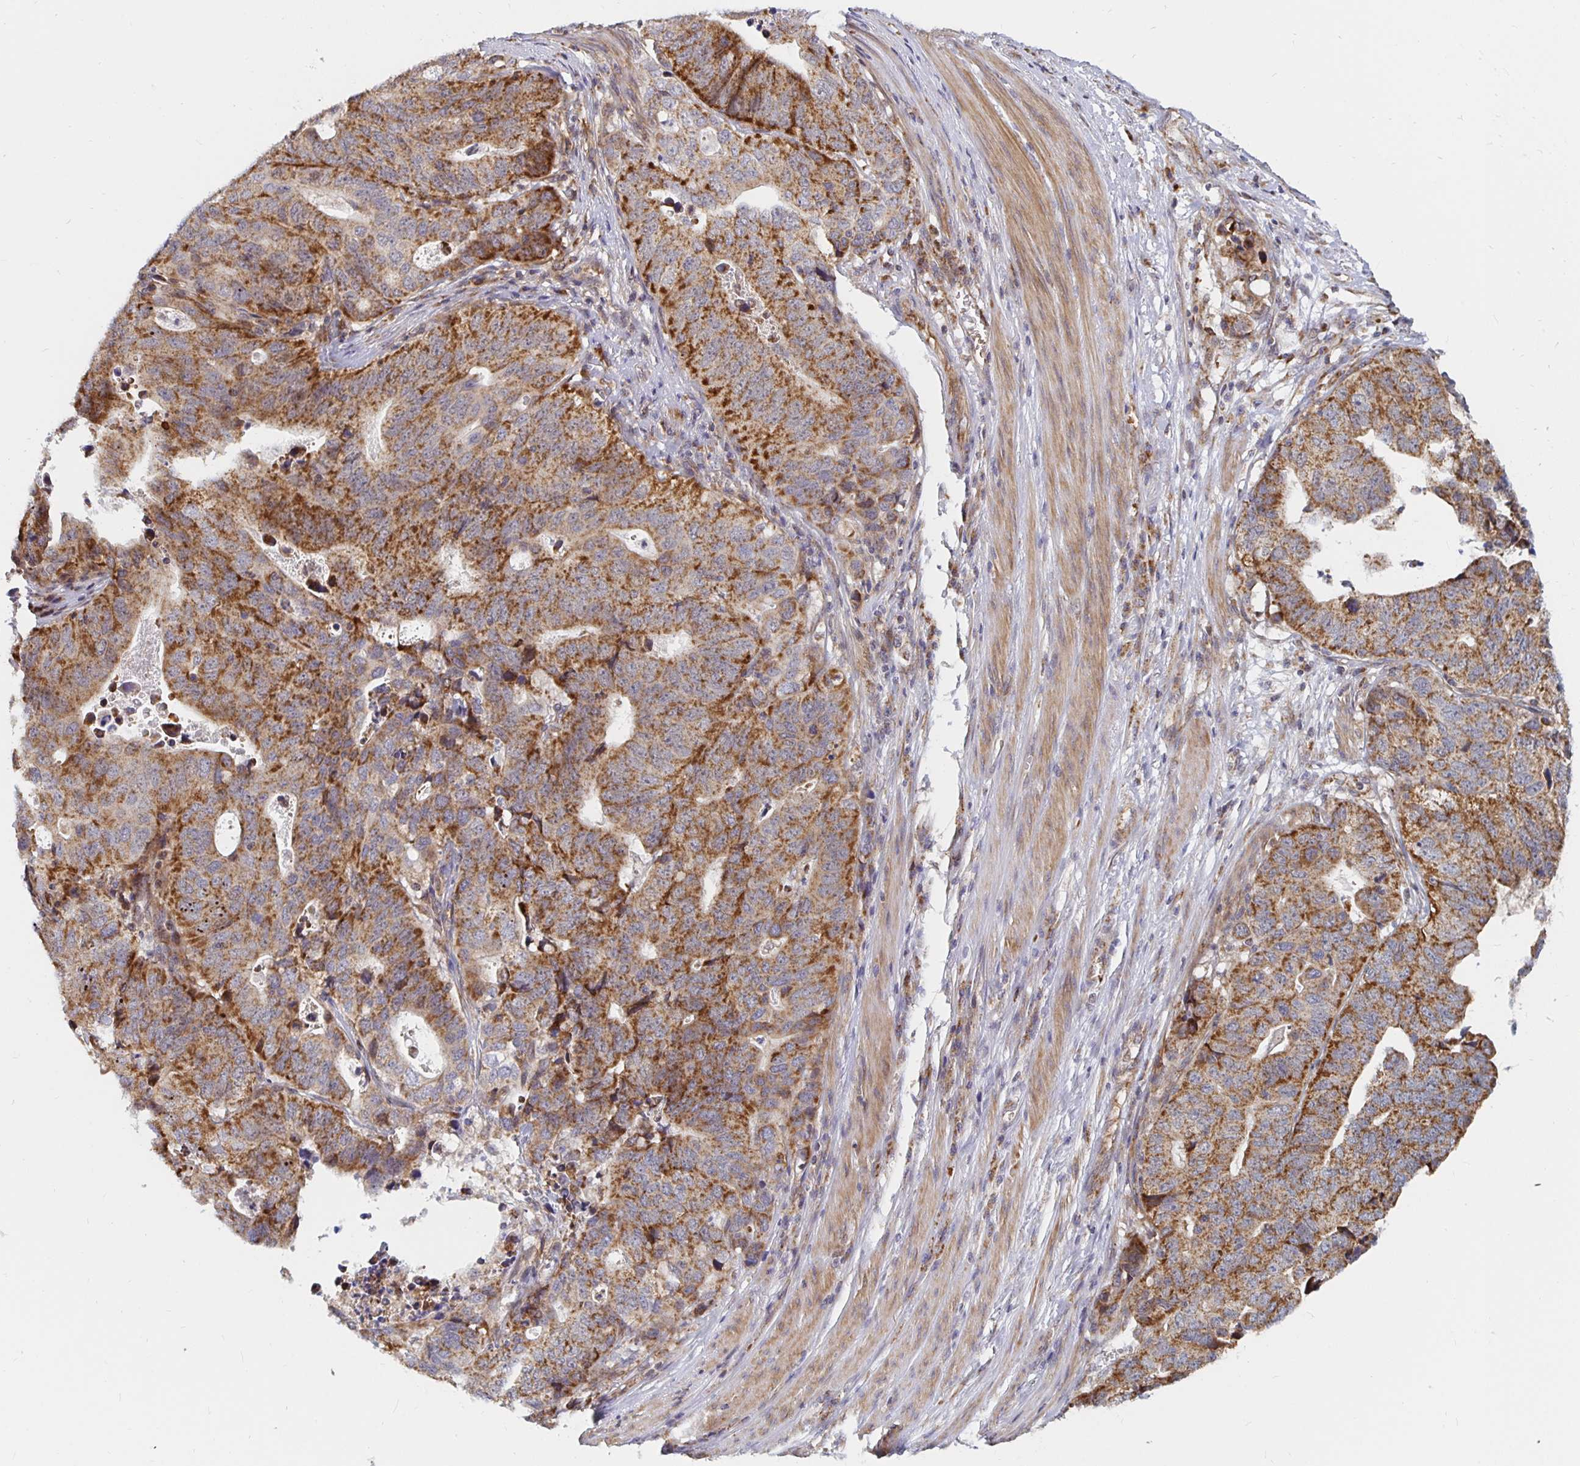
{"staining": {"intensity": "moderate", "quantity": ">75%", "location": "cytoplasmic/membranous"}, "tissue": "stomach cancer", "cell_type": "Tumor cells", "image_type": "cancer", "snomed": [{"axis": "morphology", "description": "Adenocarcinoma, NOS"}, {"axis": "topography", "description": "Stomach, upper"}], "caption": "Stomach cancer (adenocarcinoma) stained with a protein marker exhibits moderate staining in tumor cells.", "gene": "MRPL28", "patient": {"sex": "female", "age": 67}}